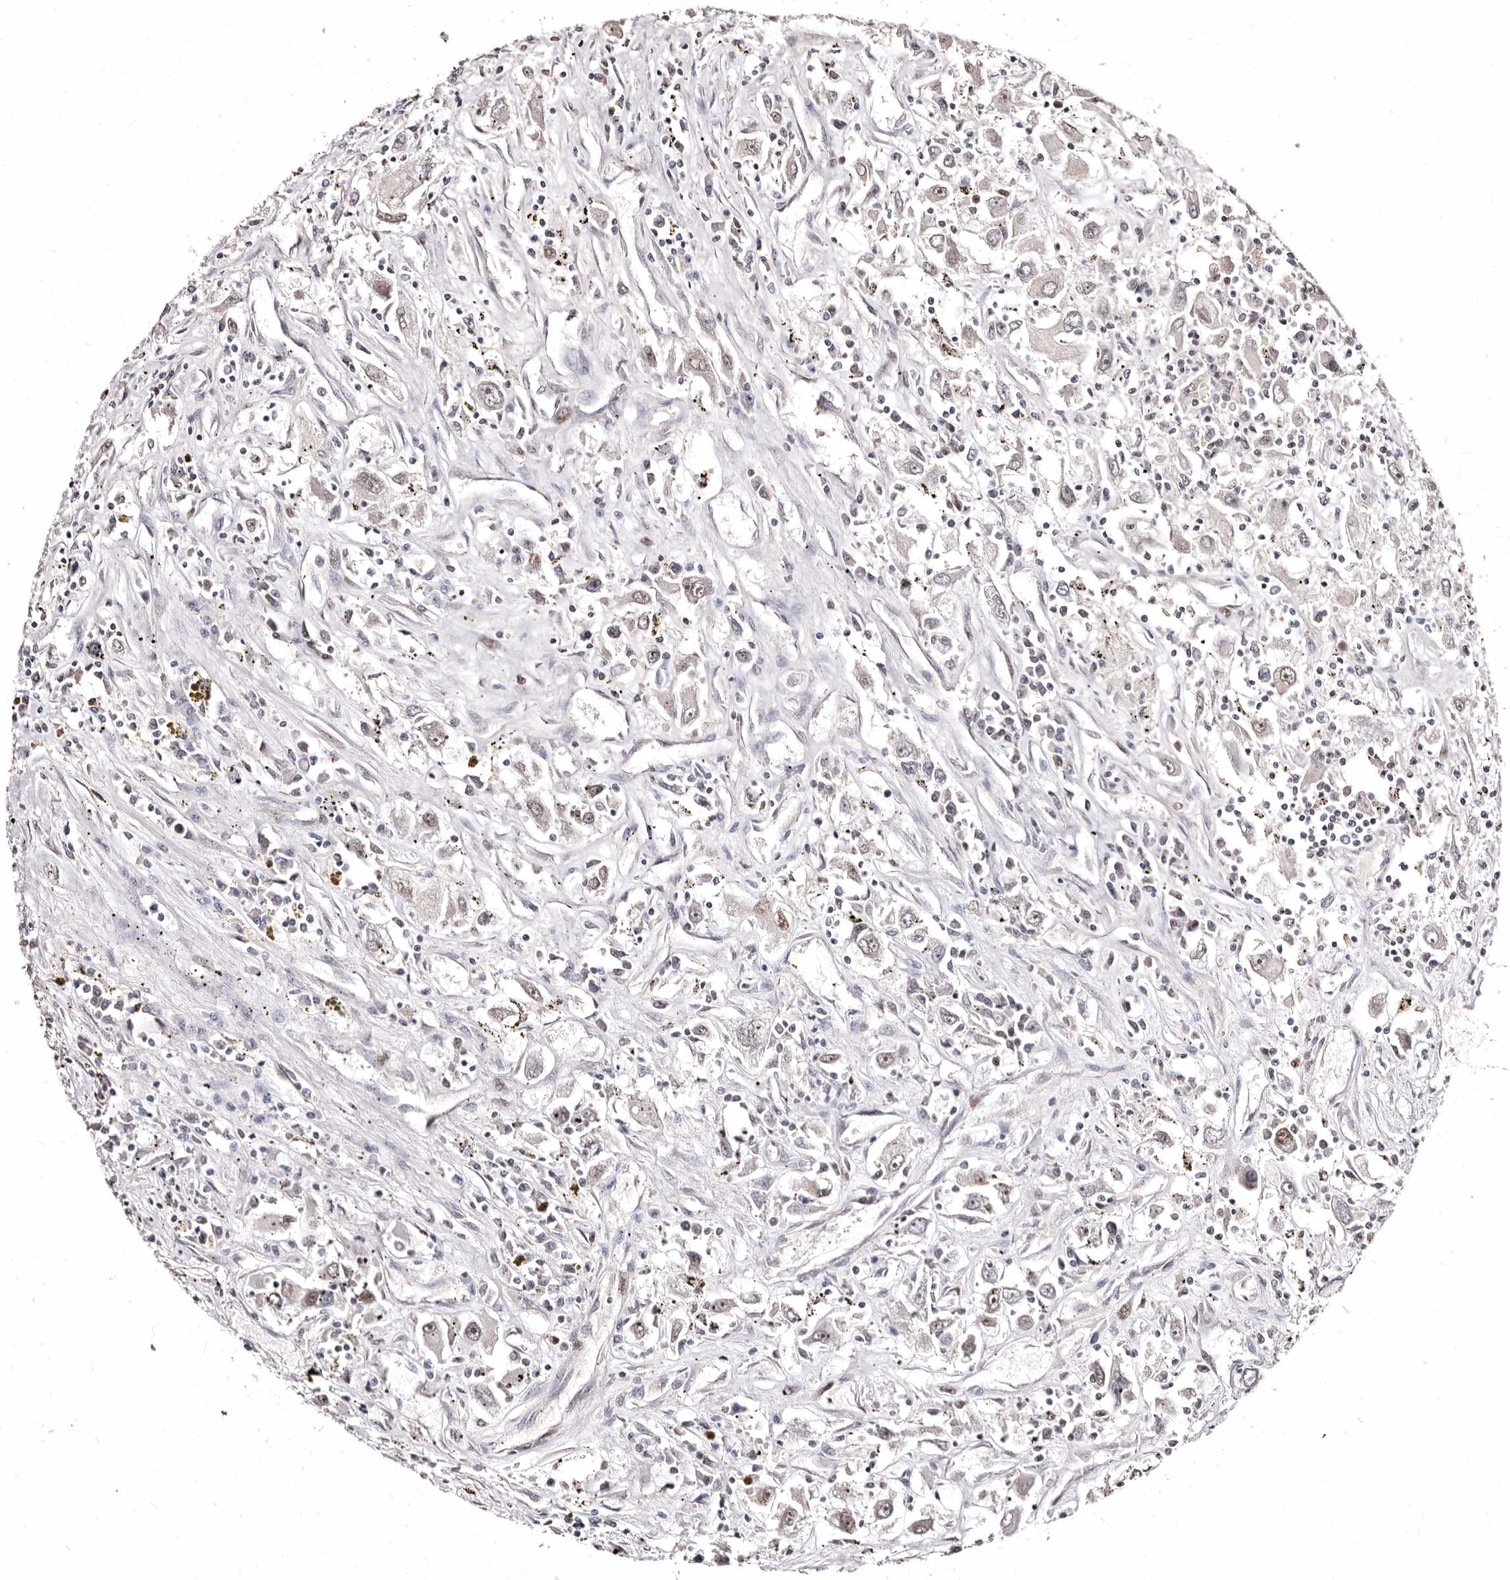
{"staining": {"intensity": "weak", "quantity": "<25%", "location": "nuclear"}, "tissue": "renal cancer", "cell_type": "Tumor cells", "image_type": "cancer", "snomed": [{"axis": "morphology", "description": "Adenocarcinoma, NOS"}, {"axis": "topography", "description": "Kidney"}], "caption": "A histopathology image of adenocarcinoma (renal) stained for a protein shows no brown staining in tumor cells.", "gene": "ANAPC11", "patient": {"sex": "female", "age": 52}}